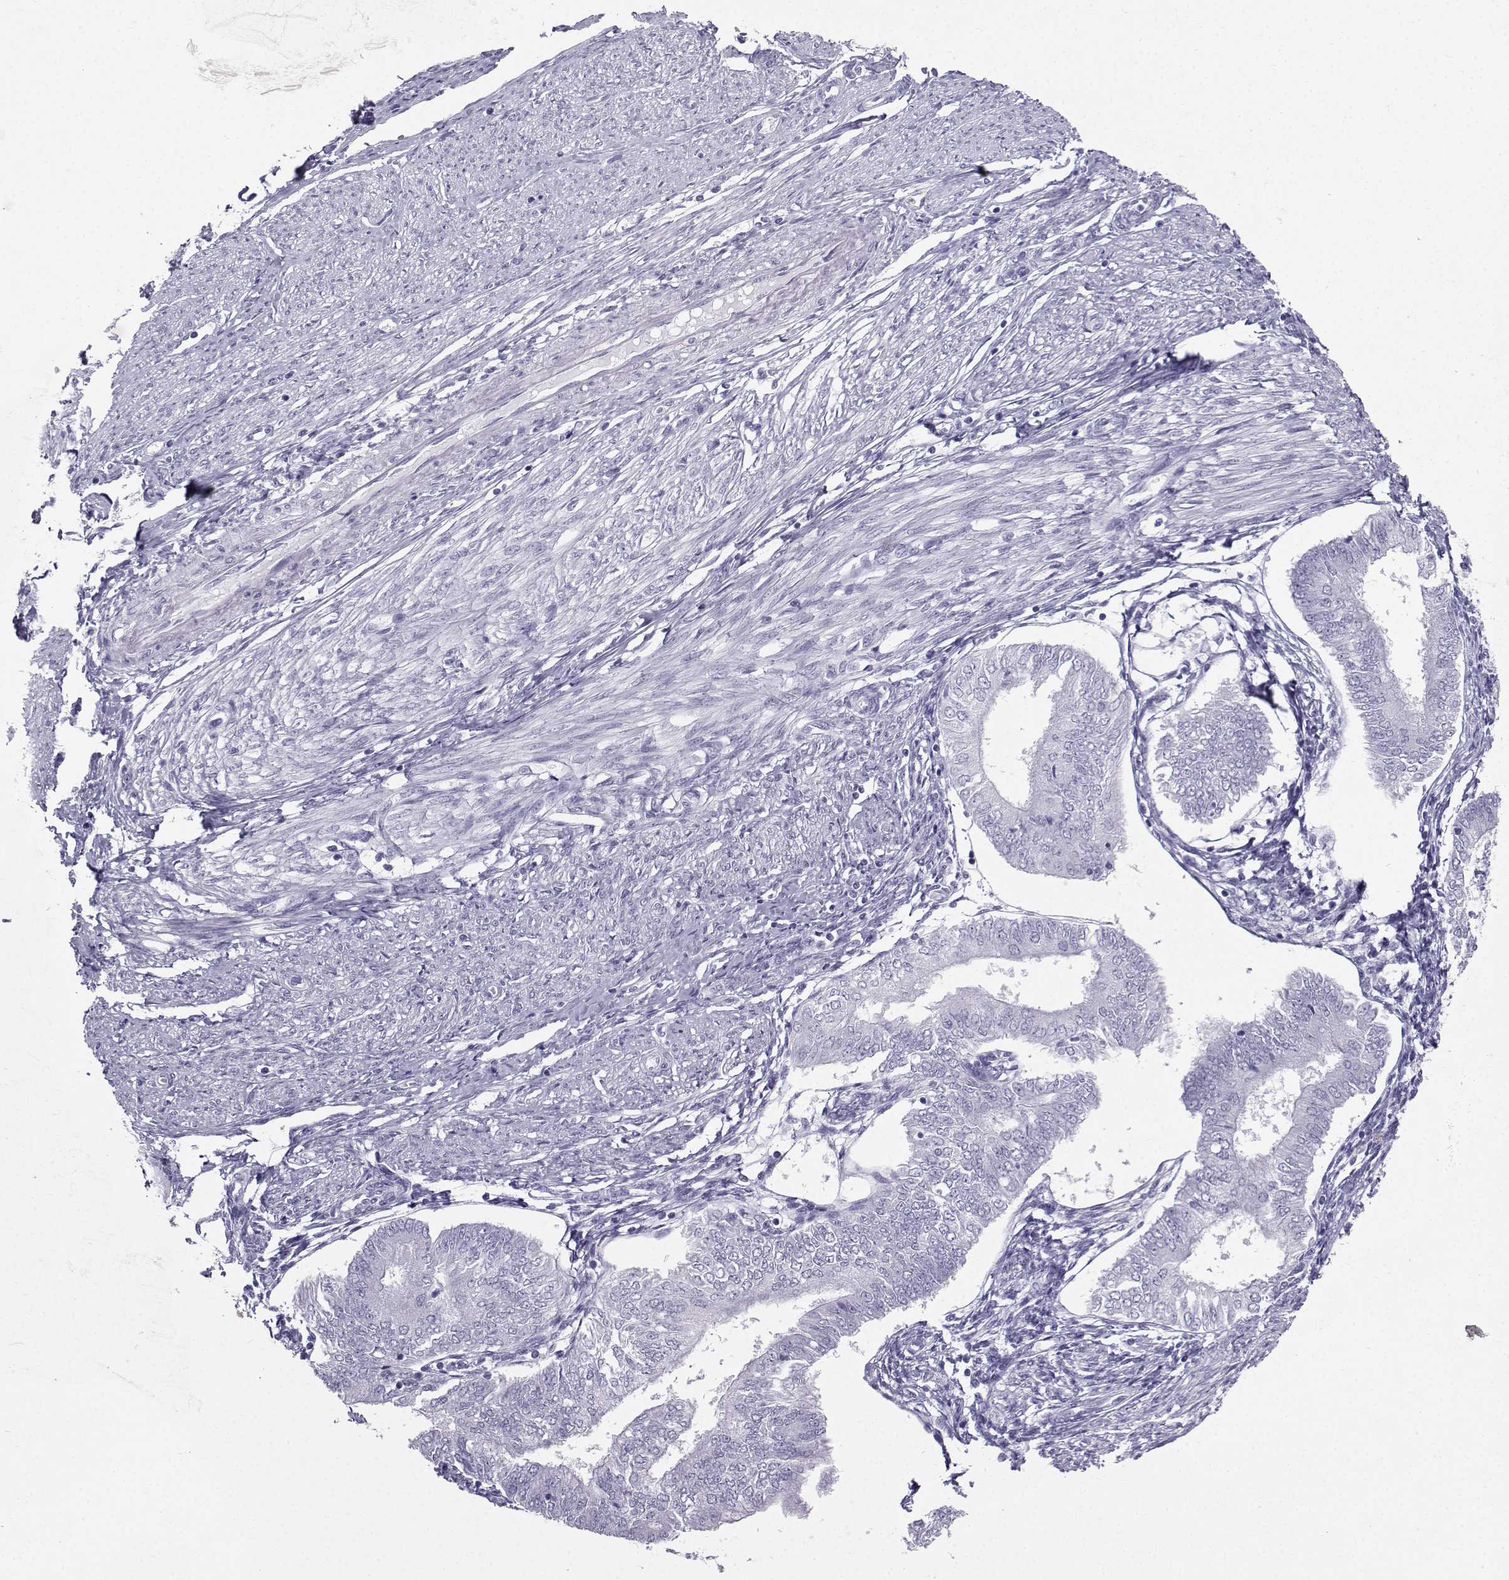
{"staining": {"intensity": "negative", "quantity": "none", "location": "none"}, "tissue": "endometrial cancer", "cell_type": "Tumor cells", "image_type": "cancer", "snomed": [{"axis": "morphology", "description": "Adenocarcinoma, NOS"}, {"axis": "topography", "description": "Endometrium"}], "caption": "Tumor cells show no significant protein positivity in endometrial adenocarcinoma. (DAB immunohistochemistry (IHC), high magnification).", "gene": "IQCD", "patient": {"sex": "female", "age": 58}}